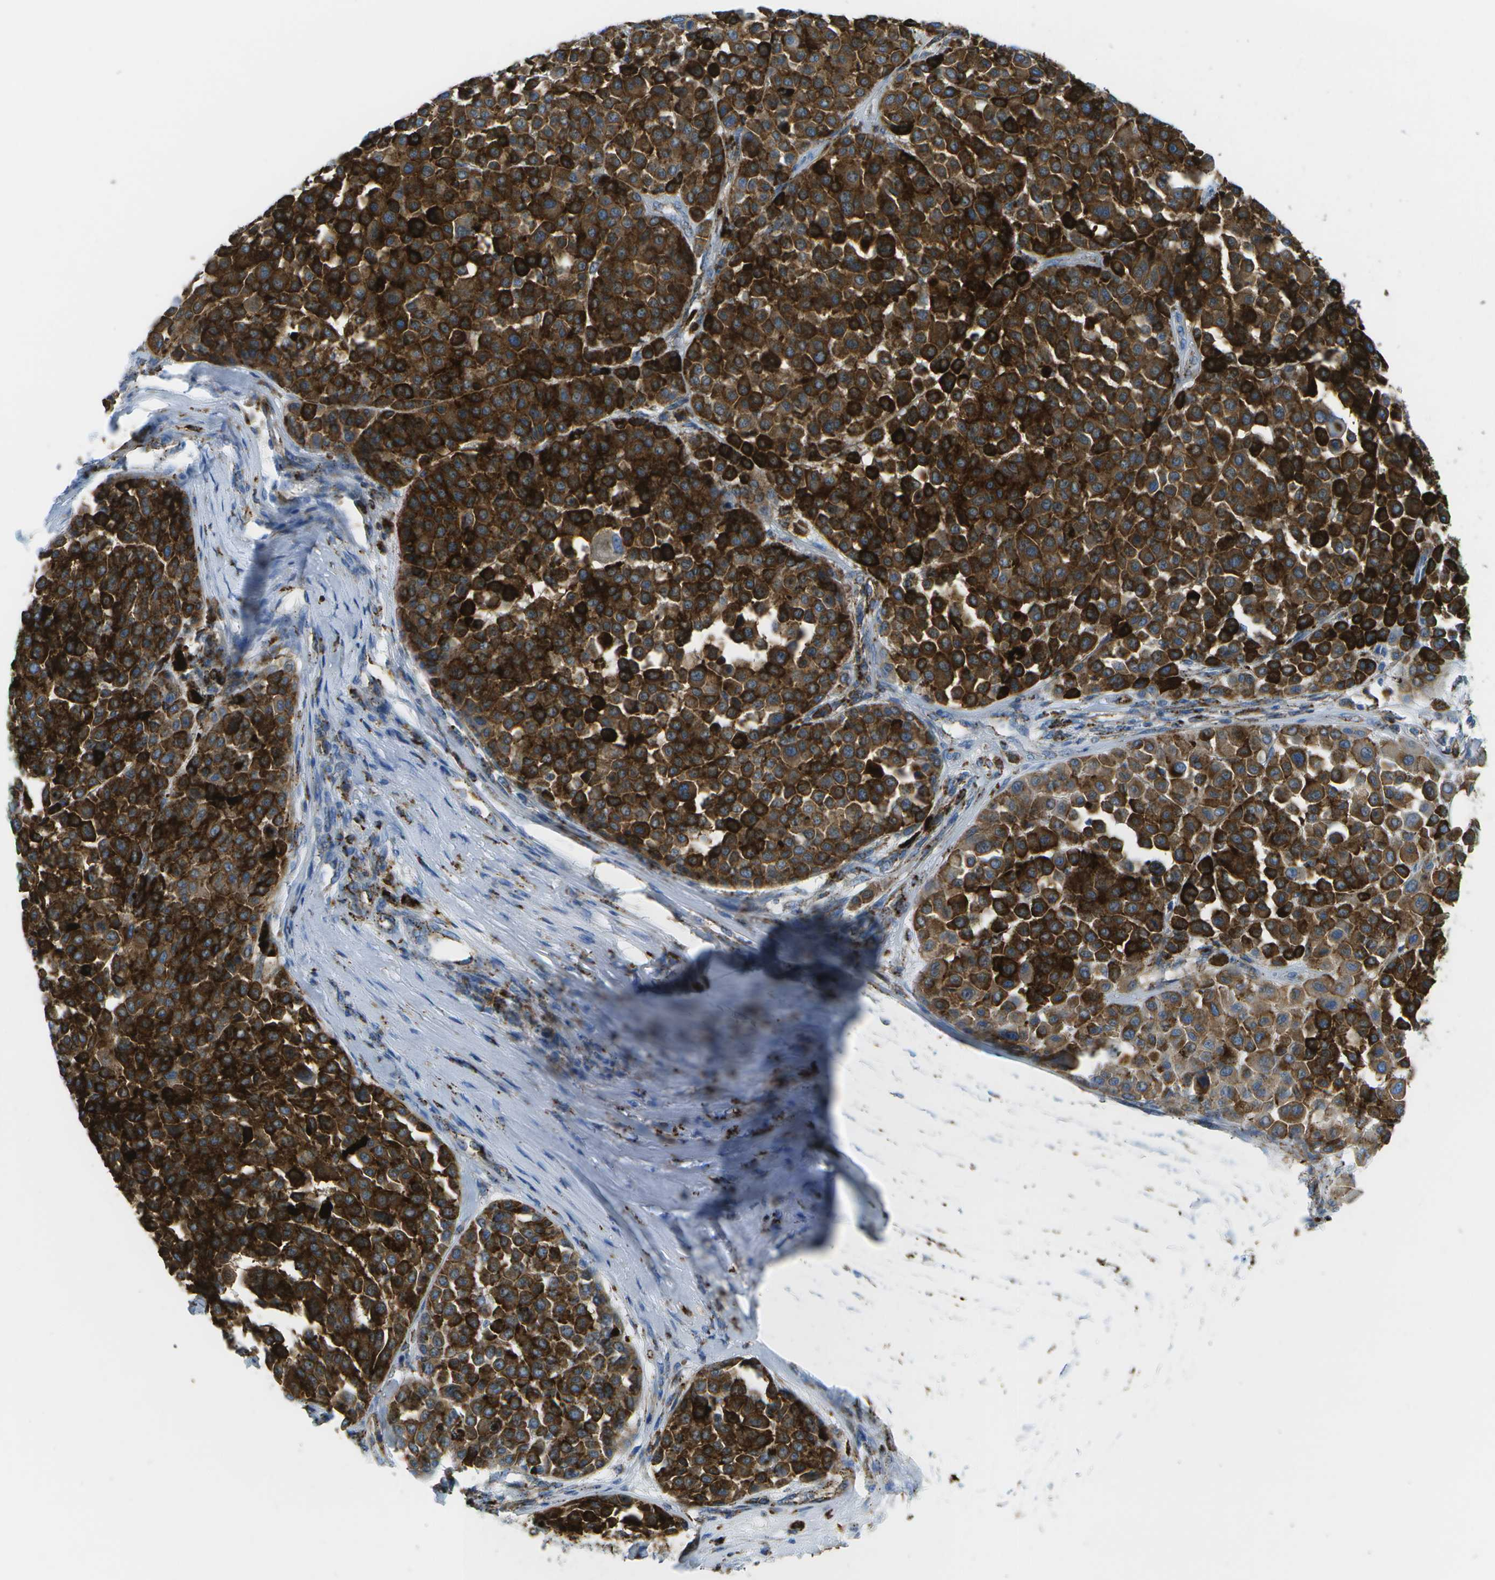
{"staining": {"intensity": "strong", "quantity": ">75%", "location": "cytoplasmic/membranous"}, "tissue": "melanoma", "cell_type": "Tumor cells", "image_type": "cancer", "snomed": [{"axis": "morphology", "description": "Malignant melanoma, Metastatic site"}, {"axis": "topography", "description": "Soft tissue"}], "caption": "Immunohistochemical staining of melanoma shows high levels of strong cytoplasmic/membranous protein positivity in approximately >75% of tumor cells.", "gene": "PRCP", "patient": {"sex": "male", "age": 41}}